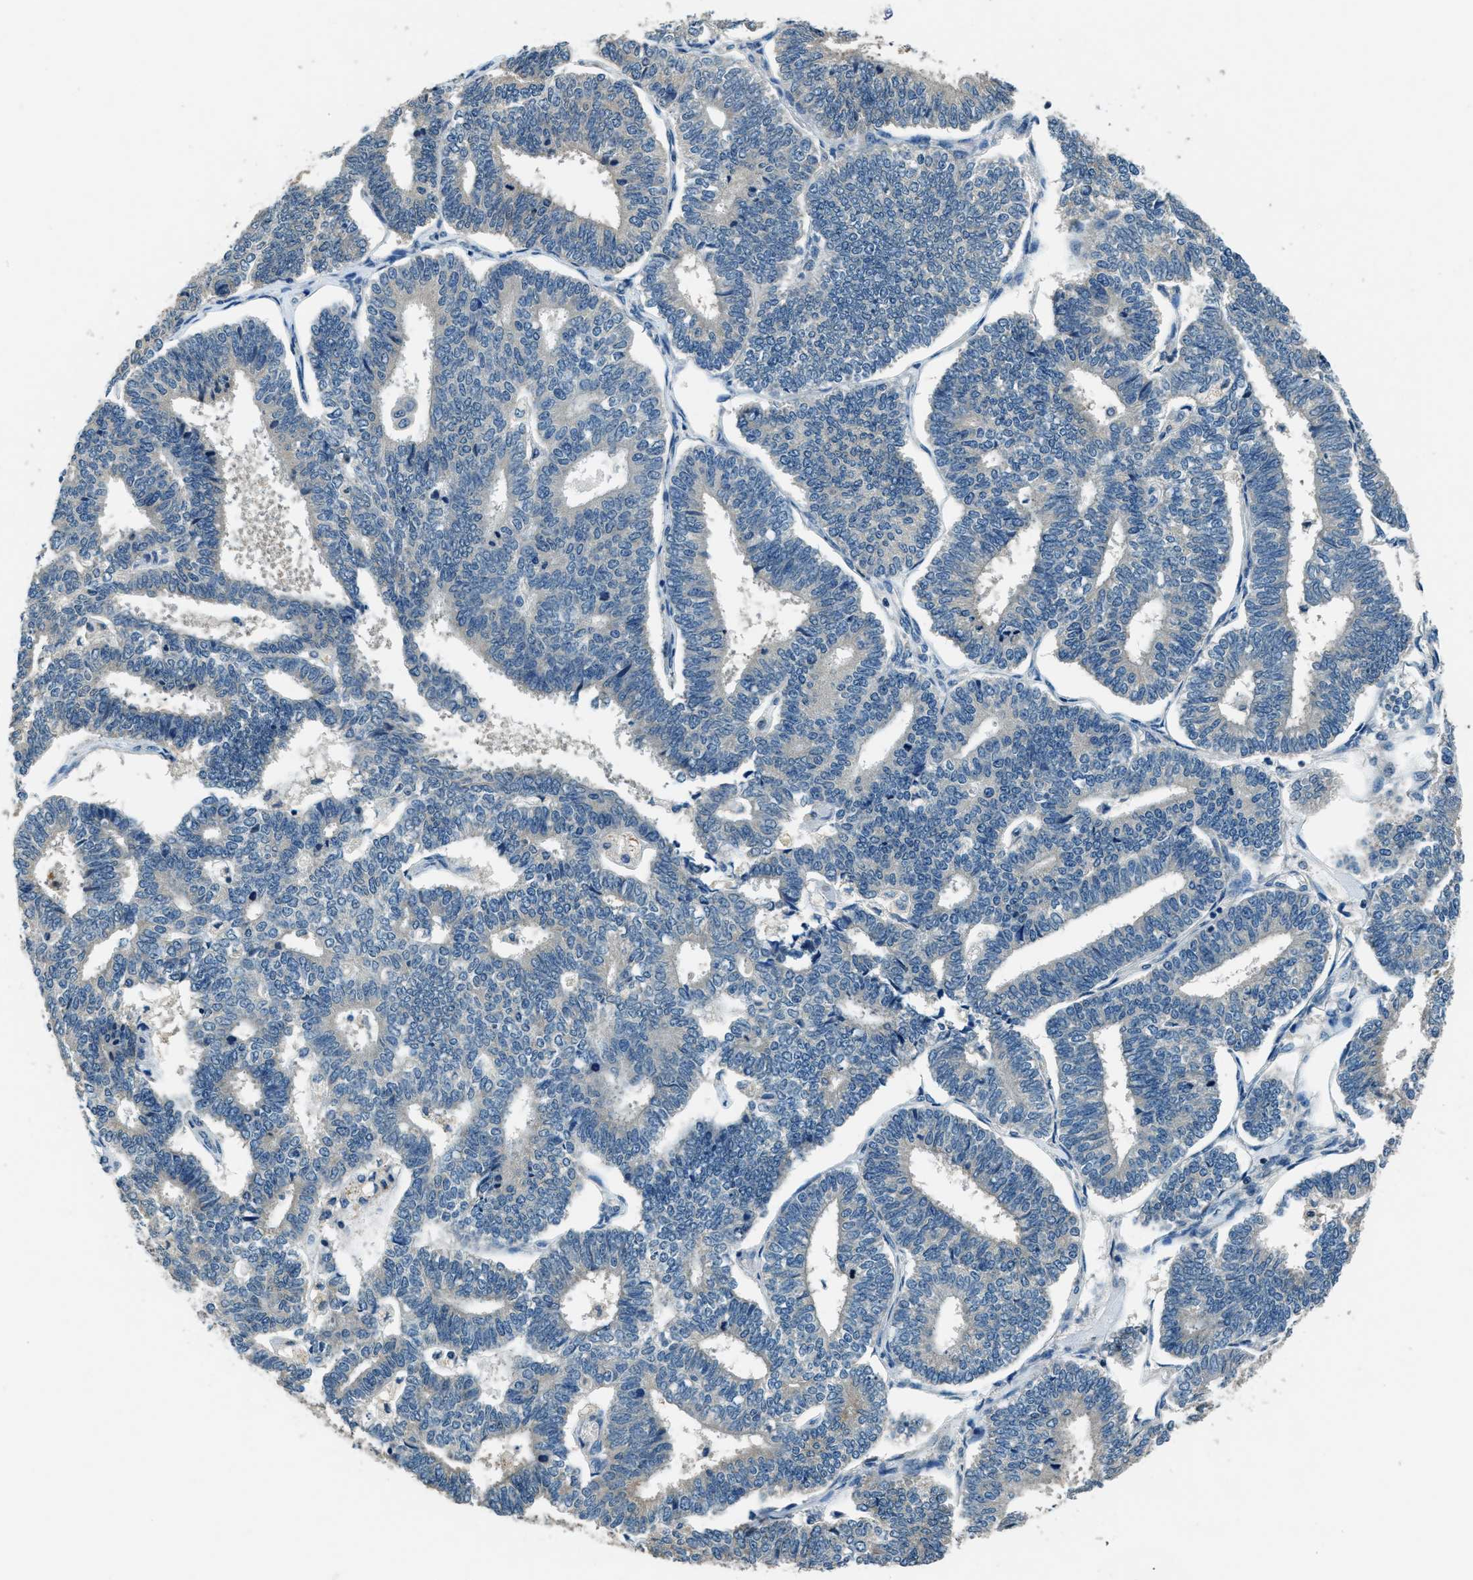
{"staining": {"intensity": "negative", "quantity": "none", "location": "none"}, "tissue": "endometrial cancer", "cell_type": "Tumor cells", "image_type": "cancer", "snomed": [{"axis": "morphology", "description": "Adenocarcinoma, NOS"}, {"axis": "topography", "description": "Endometrium"}], "caption": "A histopathology image of endometrial adenocarcinoma stained for a protein reveals no brown staining in tumor cells.", "gene": "NME8", "patient": {"sex": "female", "age": 70}}